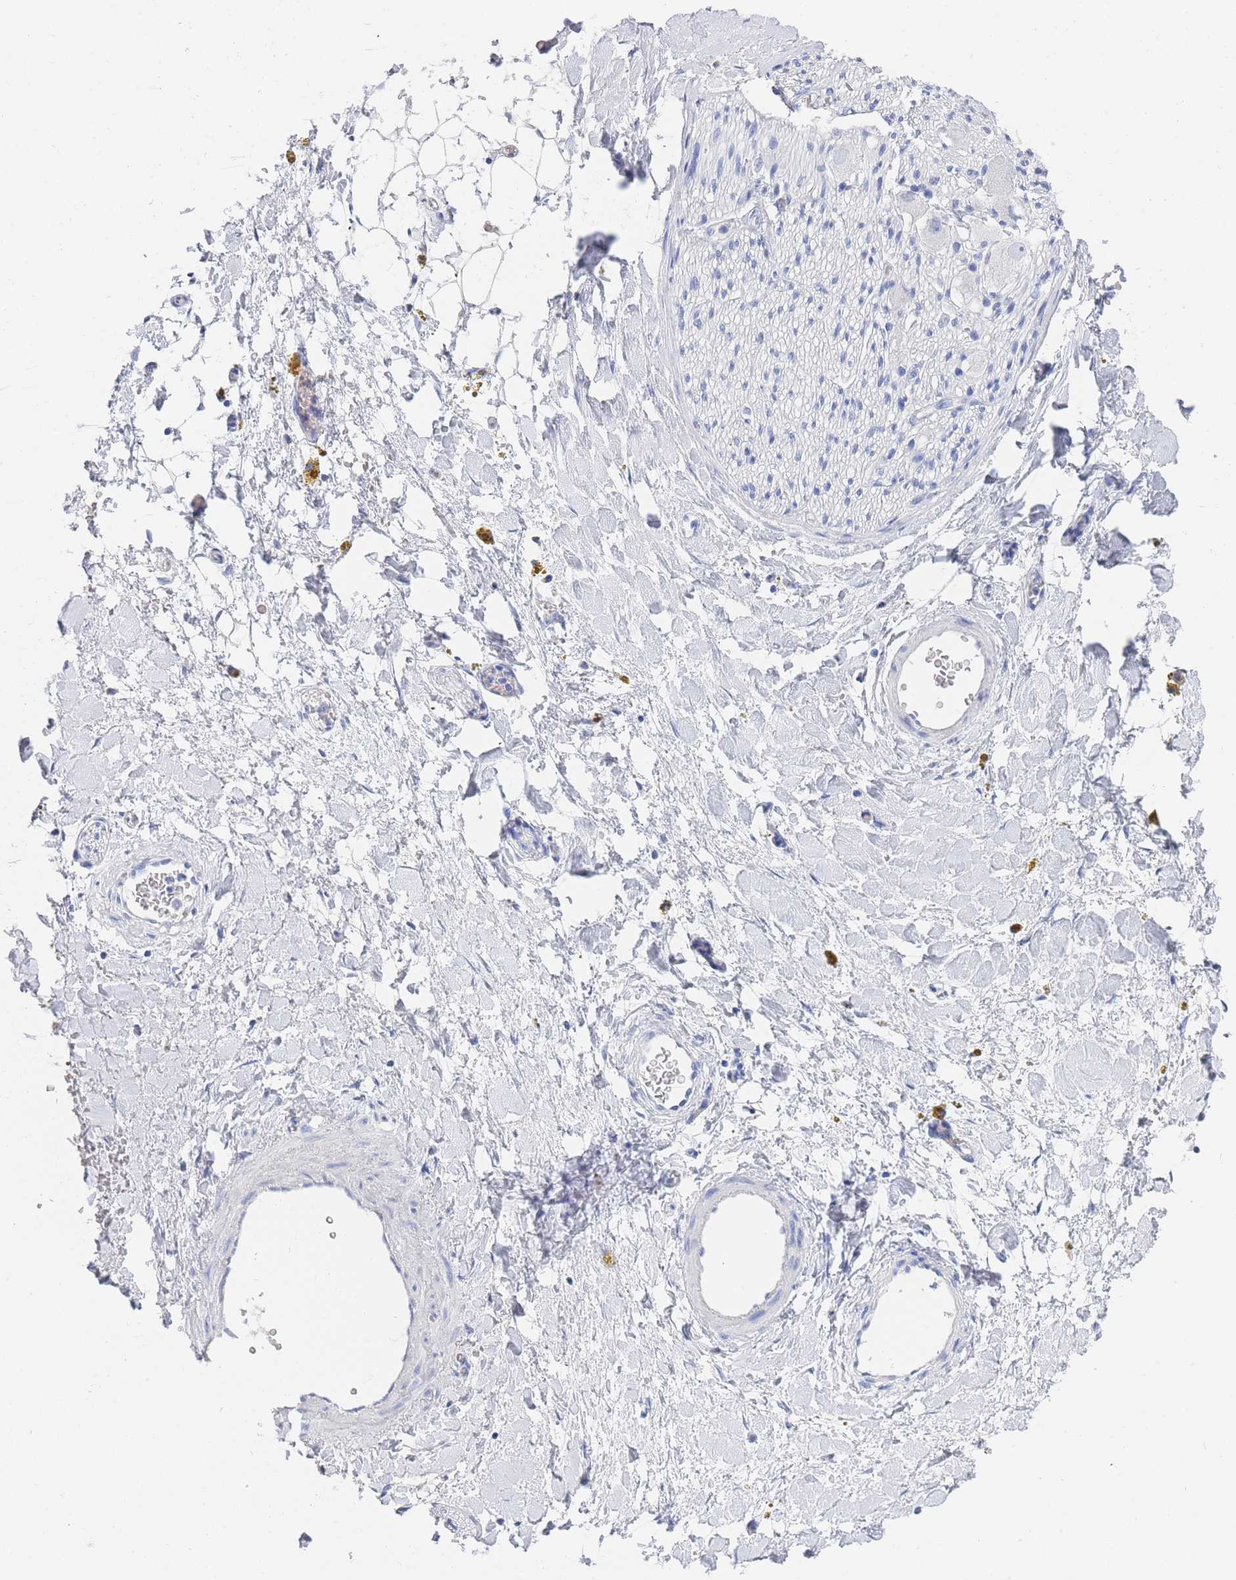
{"staining": {"intensity": "negative", "quantity": "none", "location": "none"}, "tissue": "adipose tissue", "cell_type": "Adipocytes", "image_type": "normal", "snomed": [{"axis": "morphology", "description": "Normal tissue, NOS"}, {"axis": "topography", "description": "Kidney"}, {"axis": "topography", "description": "Peripheral nerve tissue"}], "caption": "The histopathology image displays no significant staining in adipocytes of adipose tissue.", "gene": "SLC25A35", "patient": {"sex": "male", "age": 7}}